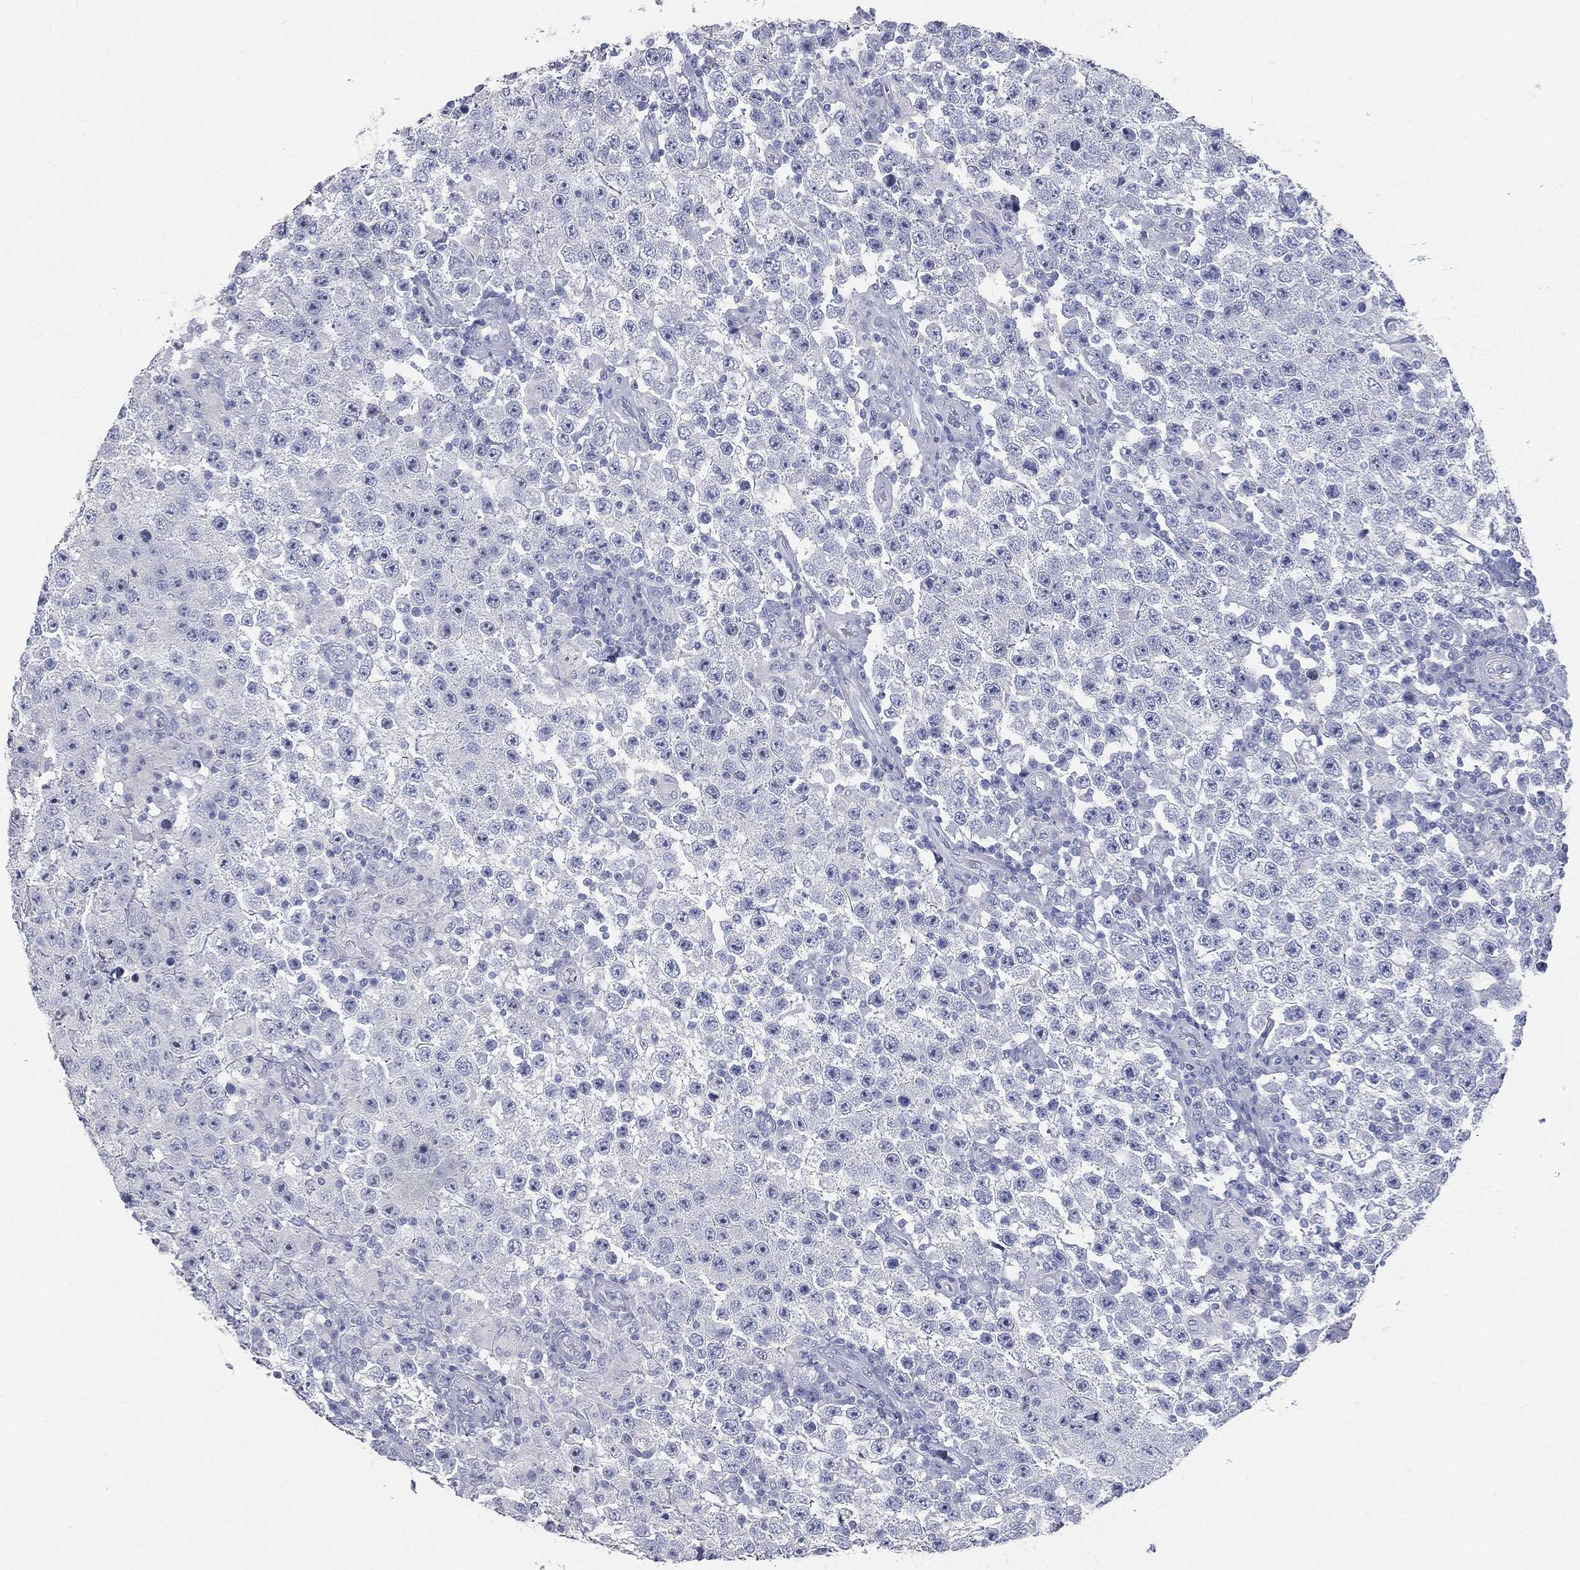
{"staining": {"intensity": "negative", "quantity": "none", "location": "none"}, "tissue": "testis cancer", "cell_type": "Tumor cells", "image_type": "cancer", "snomed": [{"axis": "morphology", "description": "Normal tissue, NOS"}, {"axis": "morphology", "description": "Urothelial carcinoma, High grade"}, {"axis": "morphology", "description": "Seminoma, NOS"}, {"axis": "morphology", "description": "Carcinoma, Embryonal, NOS"}, {"axis": "topography", "description": "Urinary bladder"}, {"axis": "topography", "description": "Testis"}], "caption": "Micrograph shows no significant protein positivity in tumor cells of testis seminoma.", "gene": "CUZD1", "patient": {"sex": "male", "age": 41}}